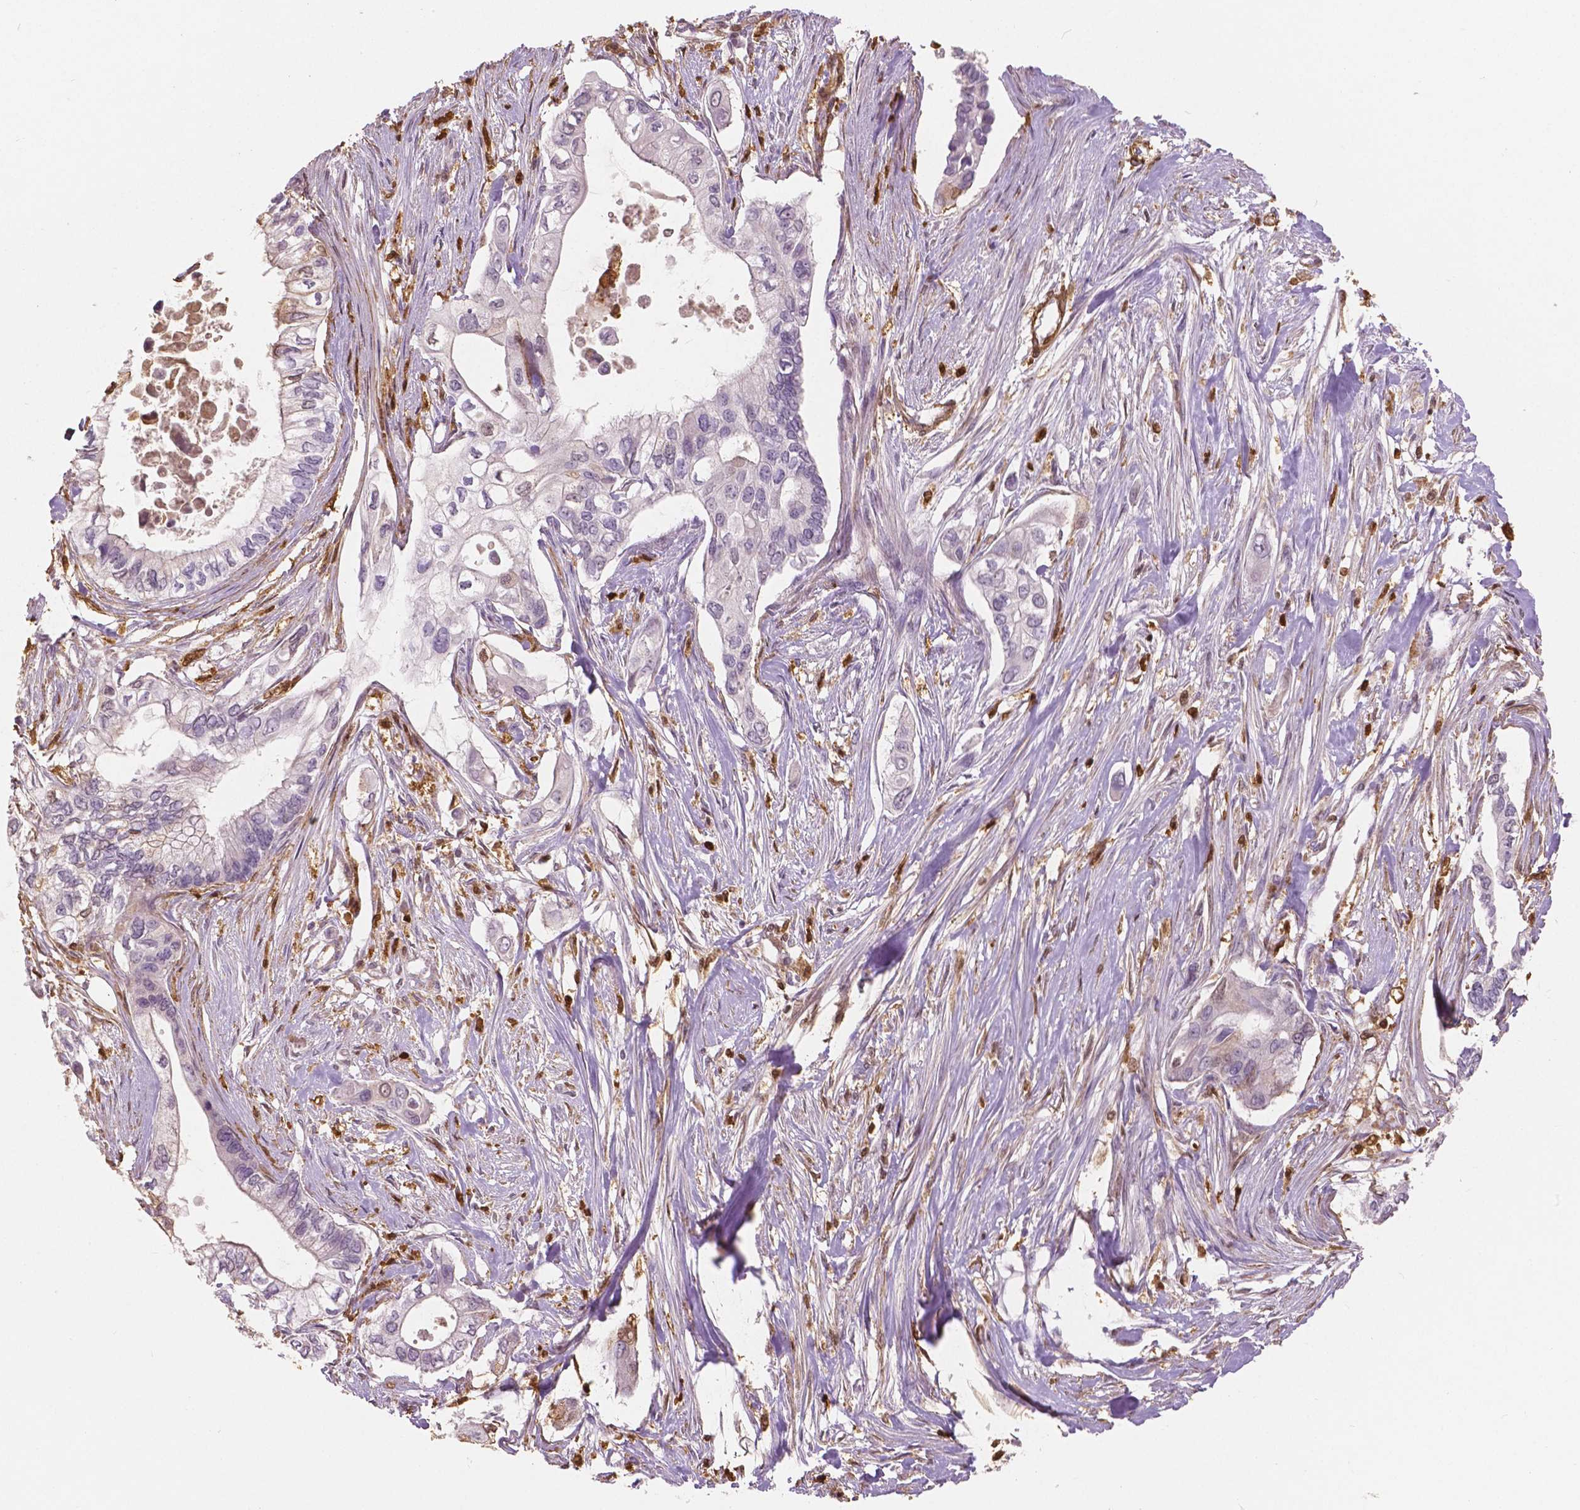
{"staining": {"intensity": "negative", "quantity": "none", "location": "none"}, "tissue": "pancreatic cancer", "cell_type": "Tumor cells", "image_type": "cancer", "snomed": [{"axis": "morphology", "description": "Adenocarcinoma, NOS"}, {"axis": "topography", "description": "Pancreas"}], "caption": "High magnification brightfield microscopy of pancreatic adenocarcinoma stained with DAB (3,3'-diaminobenzidine) (brown) and counterstained with hematoxylin (blue): tumor cells show no significant expression.", "gene": "S100A4", "patient": {"sex": "female", "age": 63}}